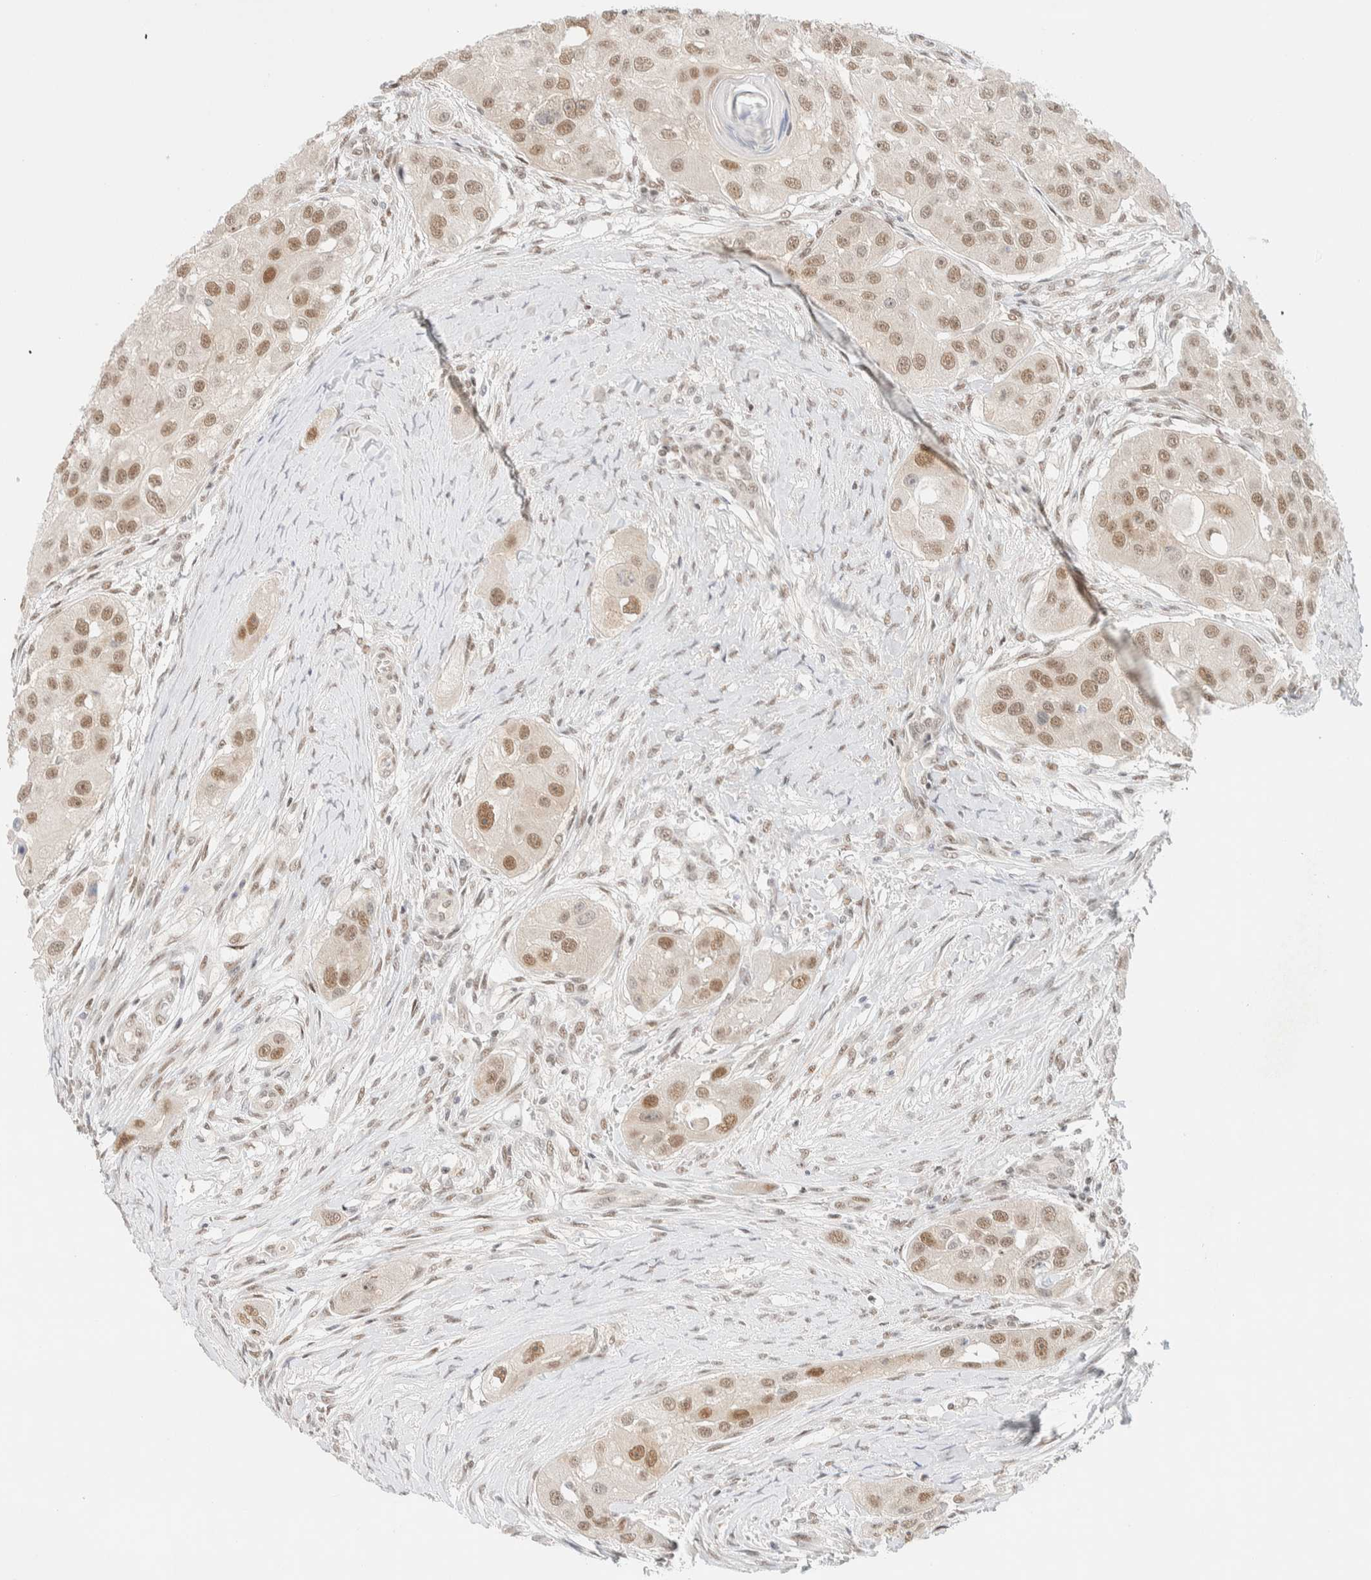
{"staining": {"intensity": "moderate", "quantity": ">75%", "location": "nuclear"}, "tissue": "head and neck cancer", "cell_type": "Tumor cells", "image_type": "cancer", "snomed": [{"axis": "morphology", "description": "Normal tissue, NOS"}, {"axis": "morphology", "description": "Squamous cell carcinoma, NOS"}, {"axis": "topography", "description": "Skeletal muscle"}, {"axis": "topography", "description": "Head-Neck"}], "caption": "Head and neck squamous cell carcinoma stained for a protein displays moderate nuclear positivity in tumor cells.", "gene": "PYGO2", "patient": {"sex": "male", "age": 51}}